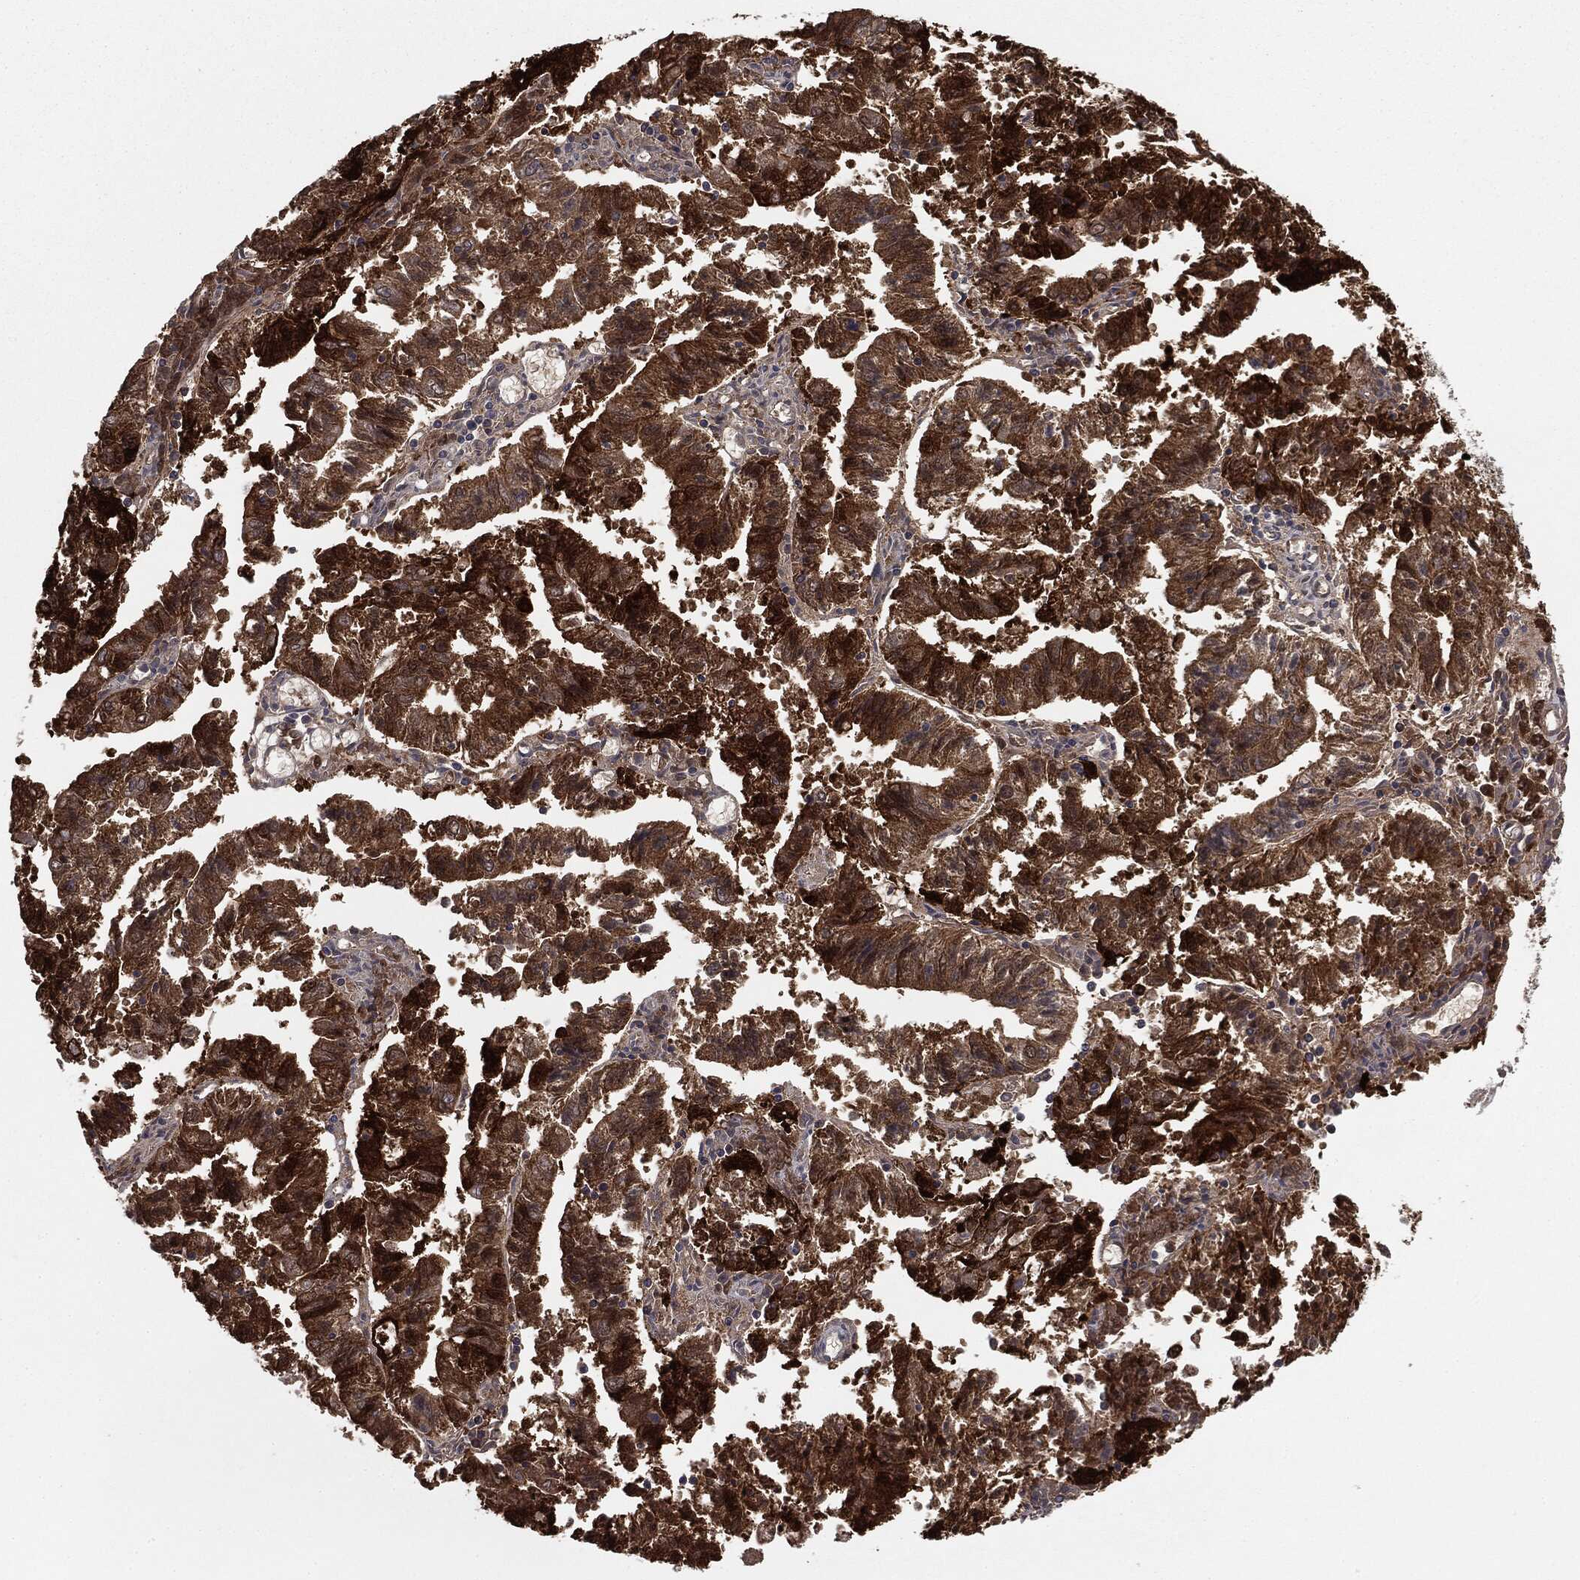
{"staining": {"intensity": "strong", "quantity": ">75%", "location": "cytoplasmic/membranous"}, "tissue": "endometrial cancer", "cell_type": "Tumor cells", "image_type": "cancer", "snomed": [{"axis": "morphology", "description": "Adenocarcinoma, NOS"}, {"axis": "topography", "description": "Endometrium"}], "caption": "Endometrial cancer (adenocarcinoma) stained with a protein marker demonstrates strong staining in tumor cells.", "gene": "KRT7", "patient": {"sex": "female", "age": 82}}